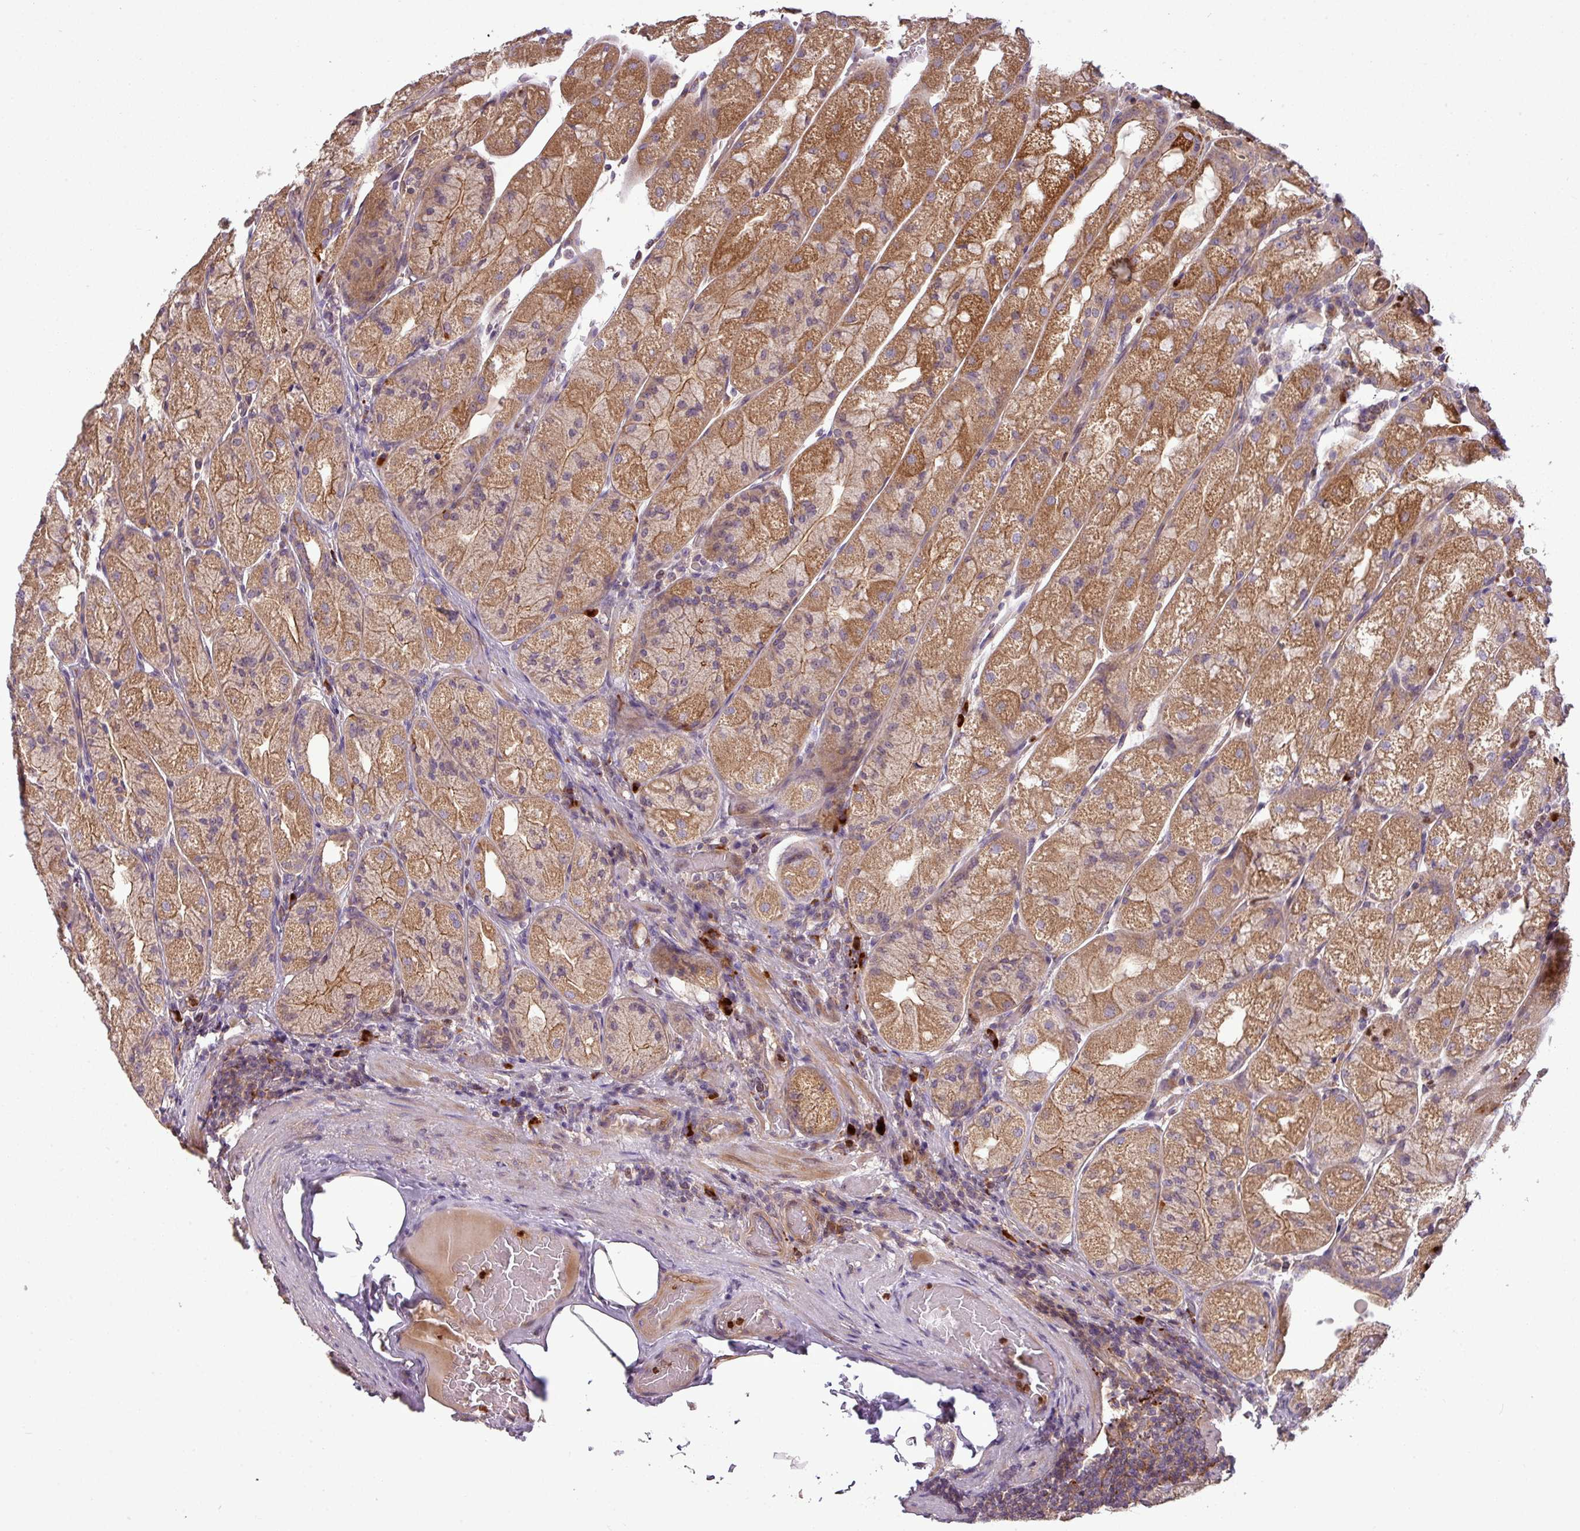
{"staining": {"intensity": "moderate", "quantity": ">75%", "location": "cytoplasmic/membranous"}, "tissue": "stomach", "cell_type": "Glandular cells", "image_type": "normal", "snomed": [{"axis": "morphology", "description": "Normal tissue, NOS"}, {"axis": "topography", "description": "Stomach, upper"}], "caption": "DAB (3,3'-diaminobenzidine) immunohistochemical staining of benign human stomach reveals moderate cytoplasmic/membranous protein positivity in about >75% of glandular cells.", "gene": "PAPLN", "patient": {"sex": "male", "age": 52}}